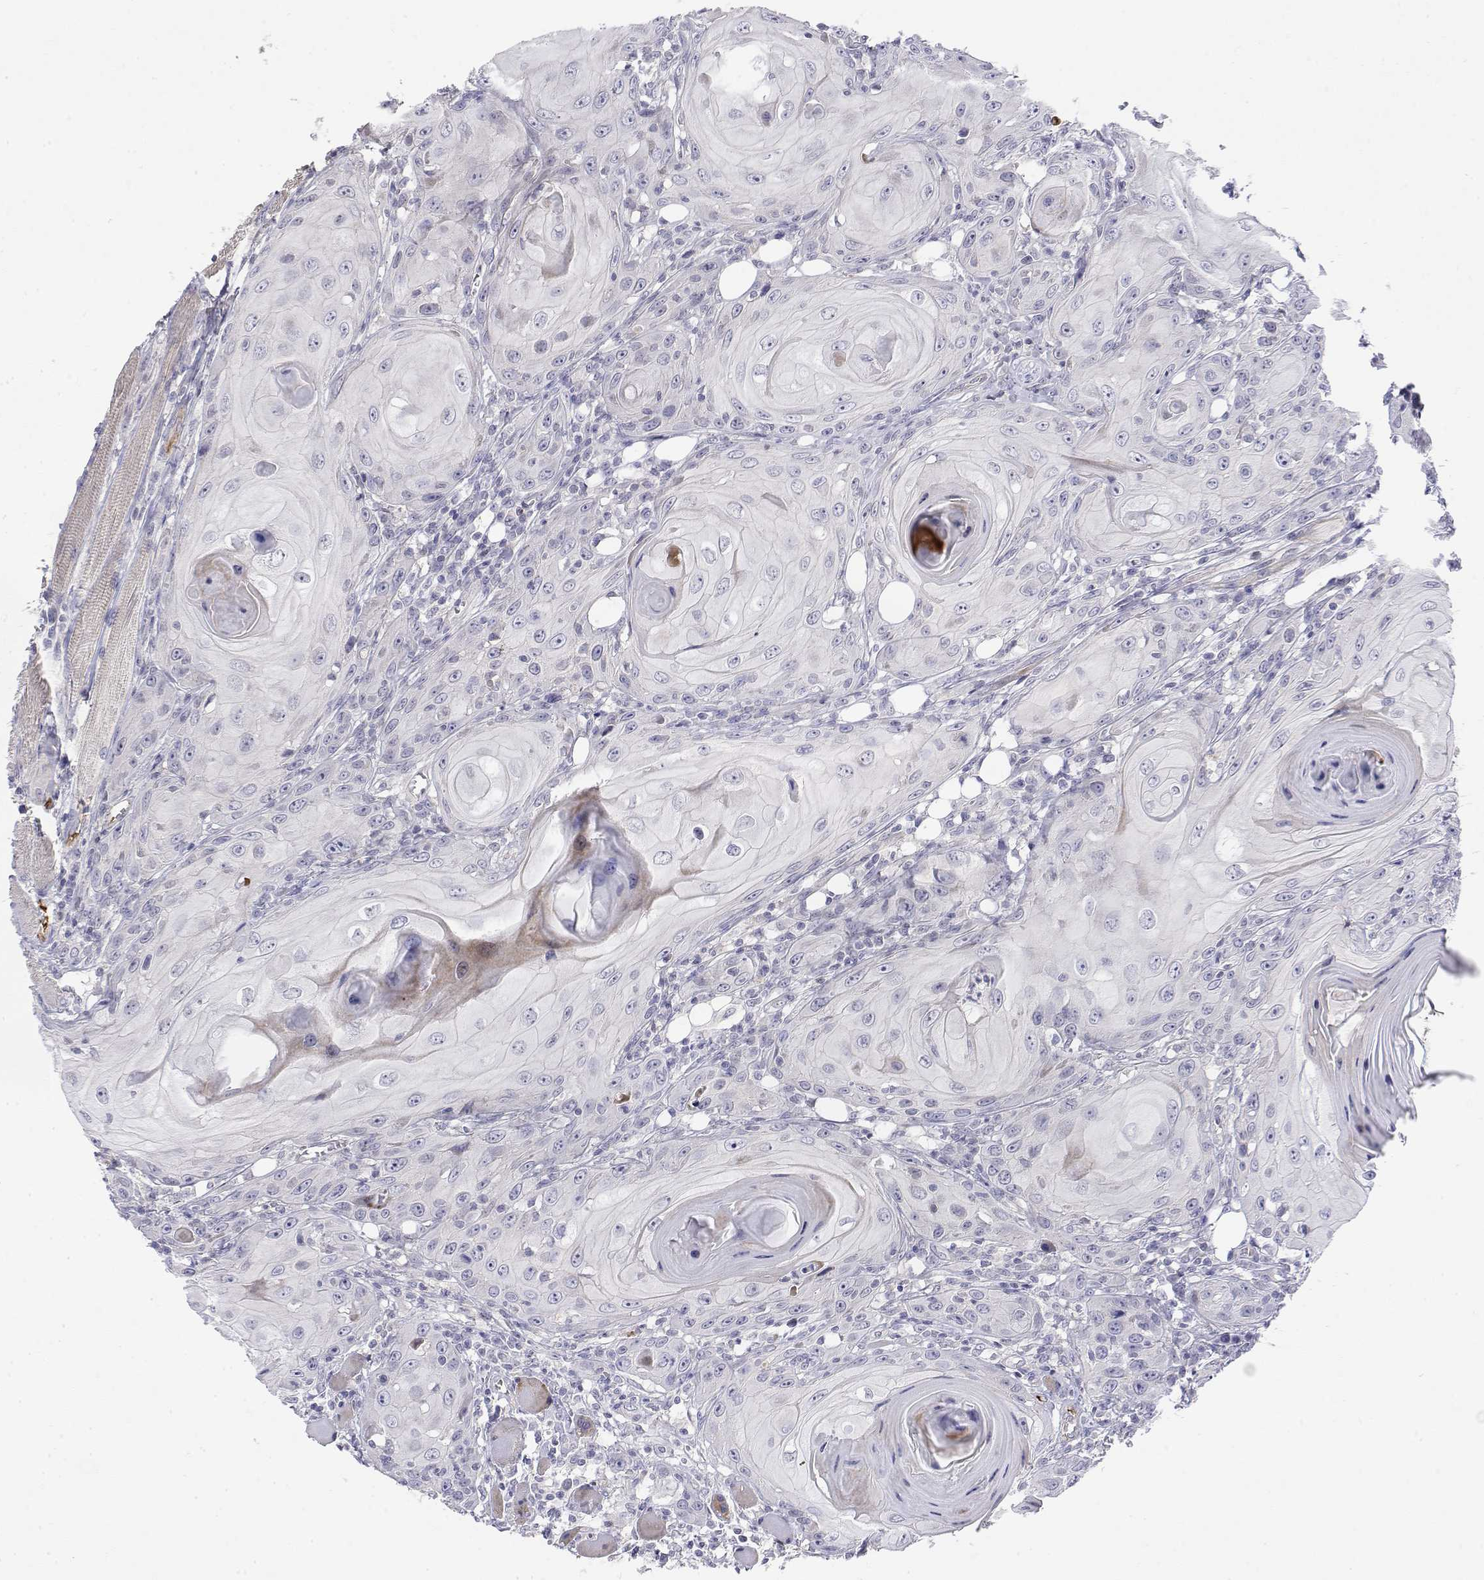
{"staining": {"intensity": "negative", "quantity": "none", "location": "none"}, "tissue": "head and neck cancer", "cell_type": "Tumor cells", "image_type": "cancer", "snomed": [{"axis": "morphology", "description": "Squamous cell carcinoma, NOS"}, {"axis": "topography", "description": "Head-Neck"}], "caption": "Tumor cells are negative for protein expression in human head and neck squamous cell carcinoma.", "gene": "GGACT", "patient": {"sex": "female", "age": 80}}